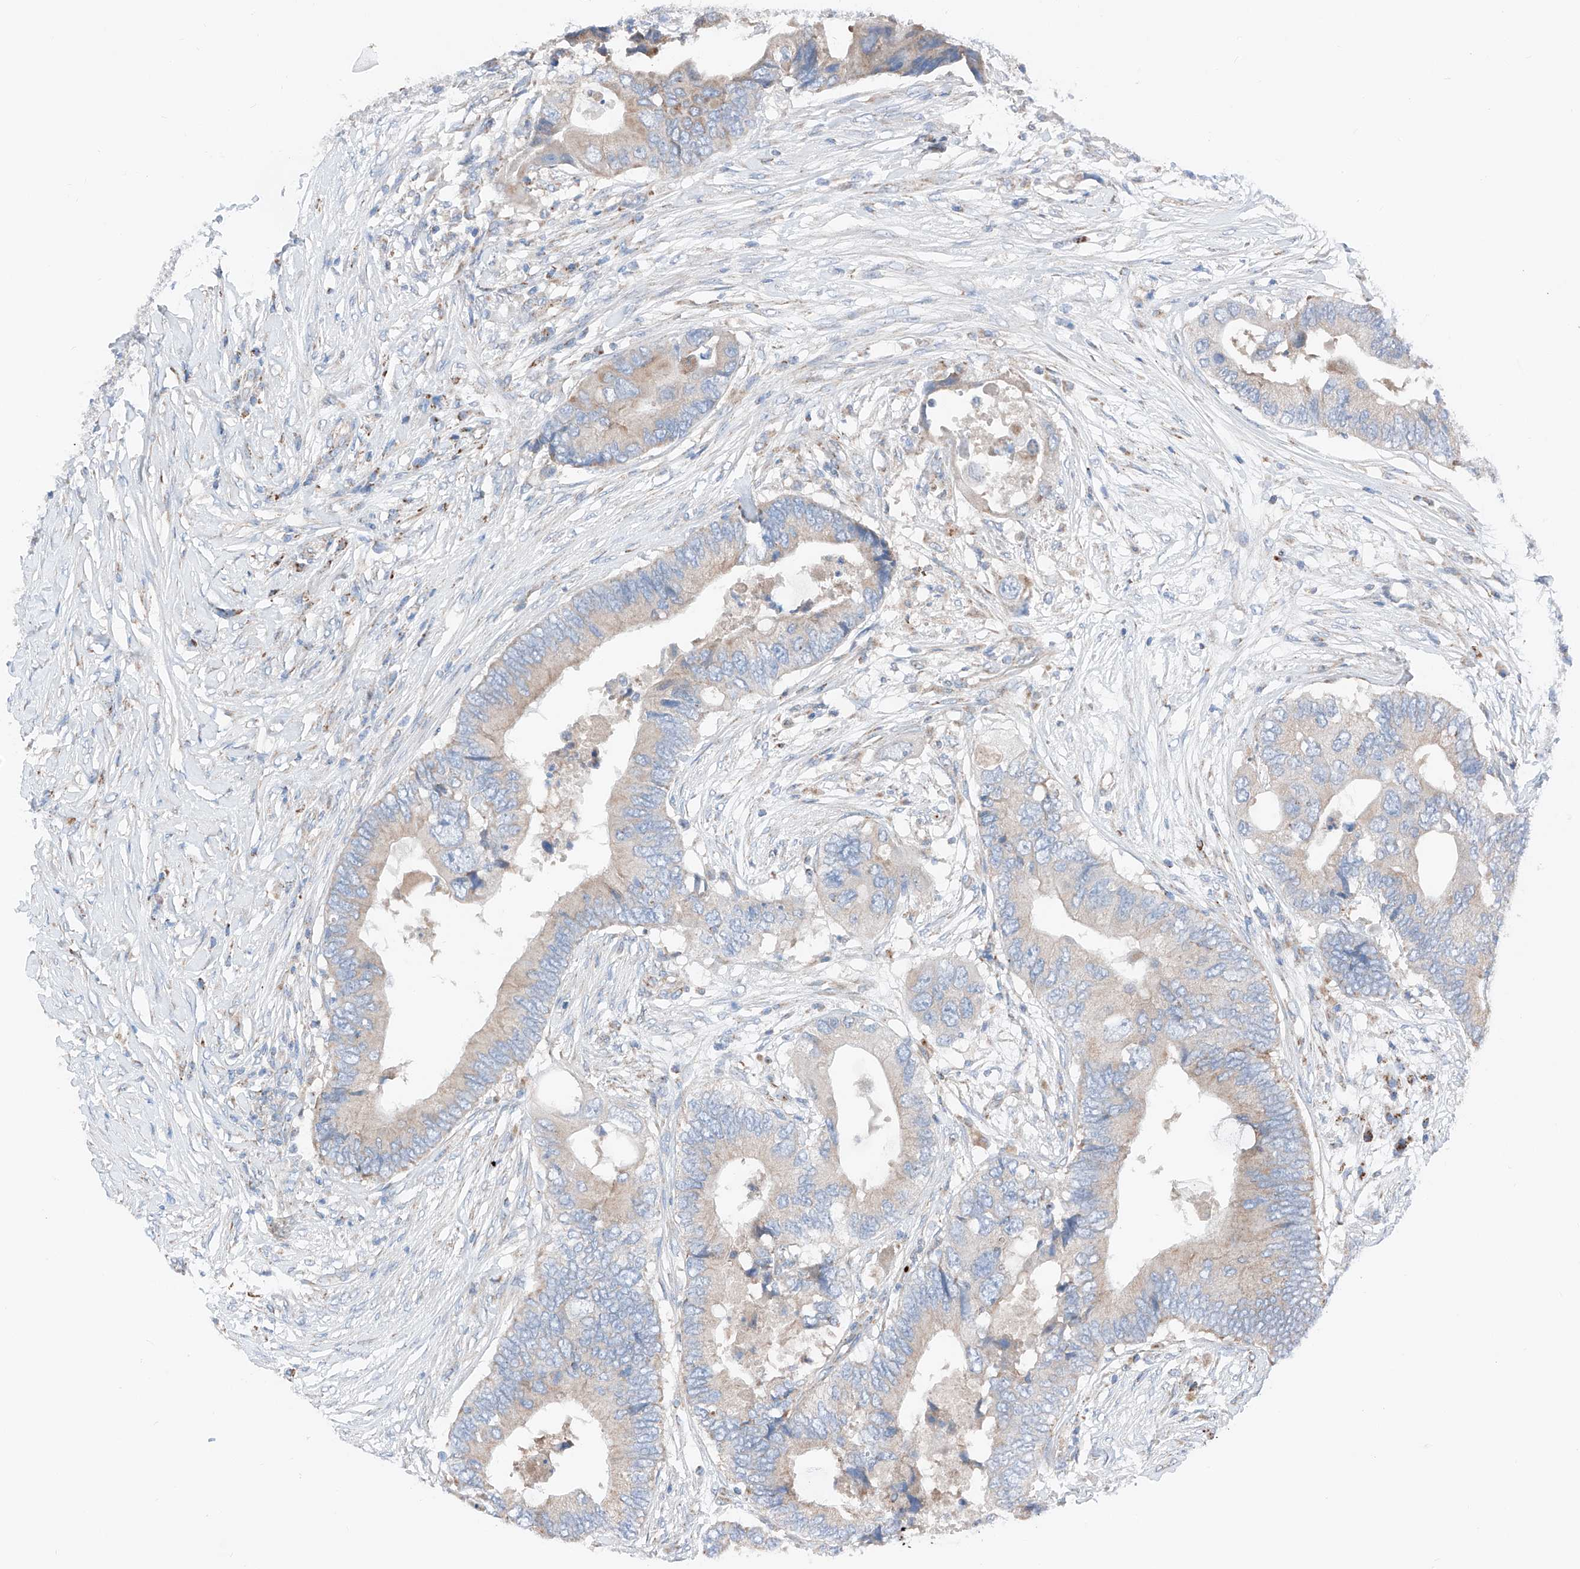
{"staining": {"intensity": "weak", "quantity": ">75%", "location": "cytoplasmic/membranous"}, "tissue": "colorectal cancer", "cell_type": "Tumor cells", "image_type": "cancer", "snomed": [{"axis": "morphology", "description": "Adenocarcinoma, NOS"}, {"axis": "topography", "description": "Colon"}], "caption": "High-magnification brightfield microscopy of colorectal adenocarcinoma stained with DAB (brown) and counterstained with hematoxylin (blue). tumor cells exhibit weak cytoplasmic/membranous staining is identified in approximately>75% of cells. The protein of interest is stained brown, and the nuclei are stained in blue (DAB (3,3'-diaminobenzidine) IHC with brightfield microscopy, high magnification).", "gene": "MRAP", "patient": {"sex": "male", "age": 71}}